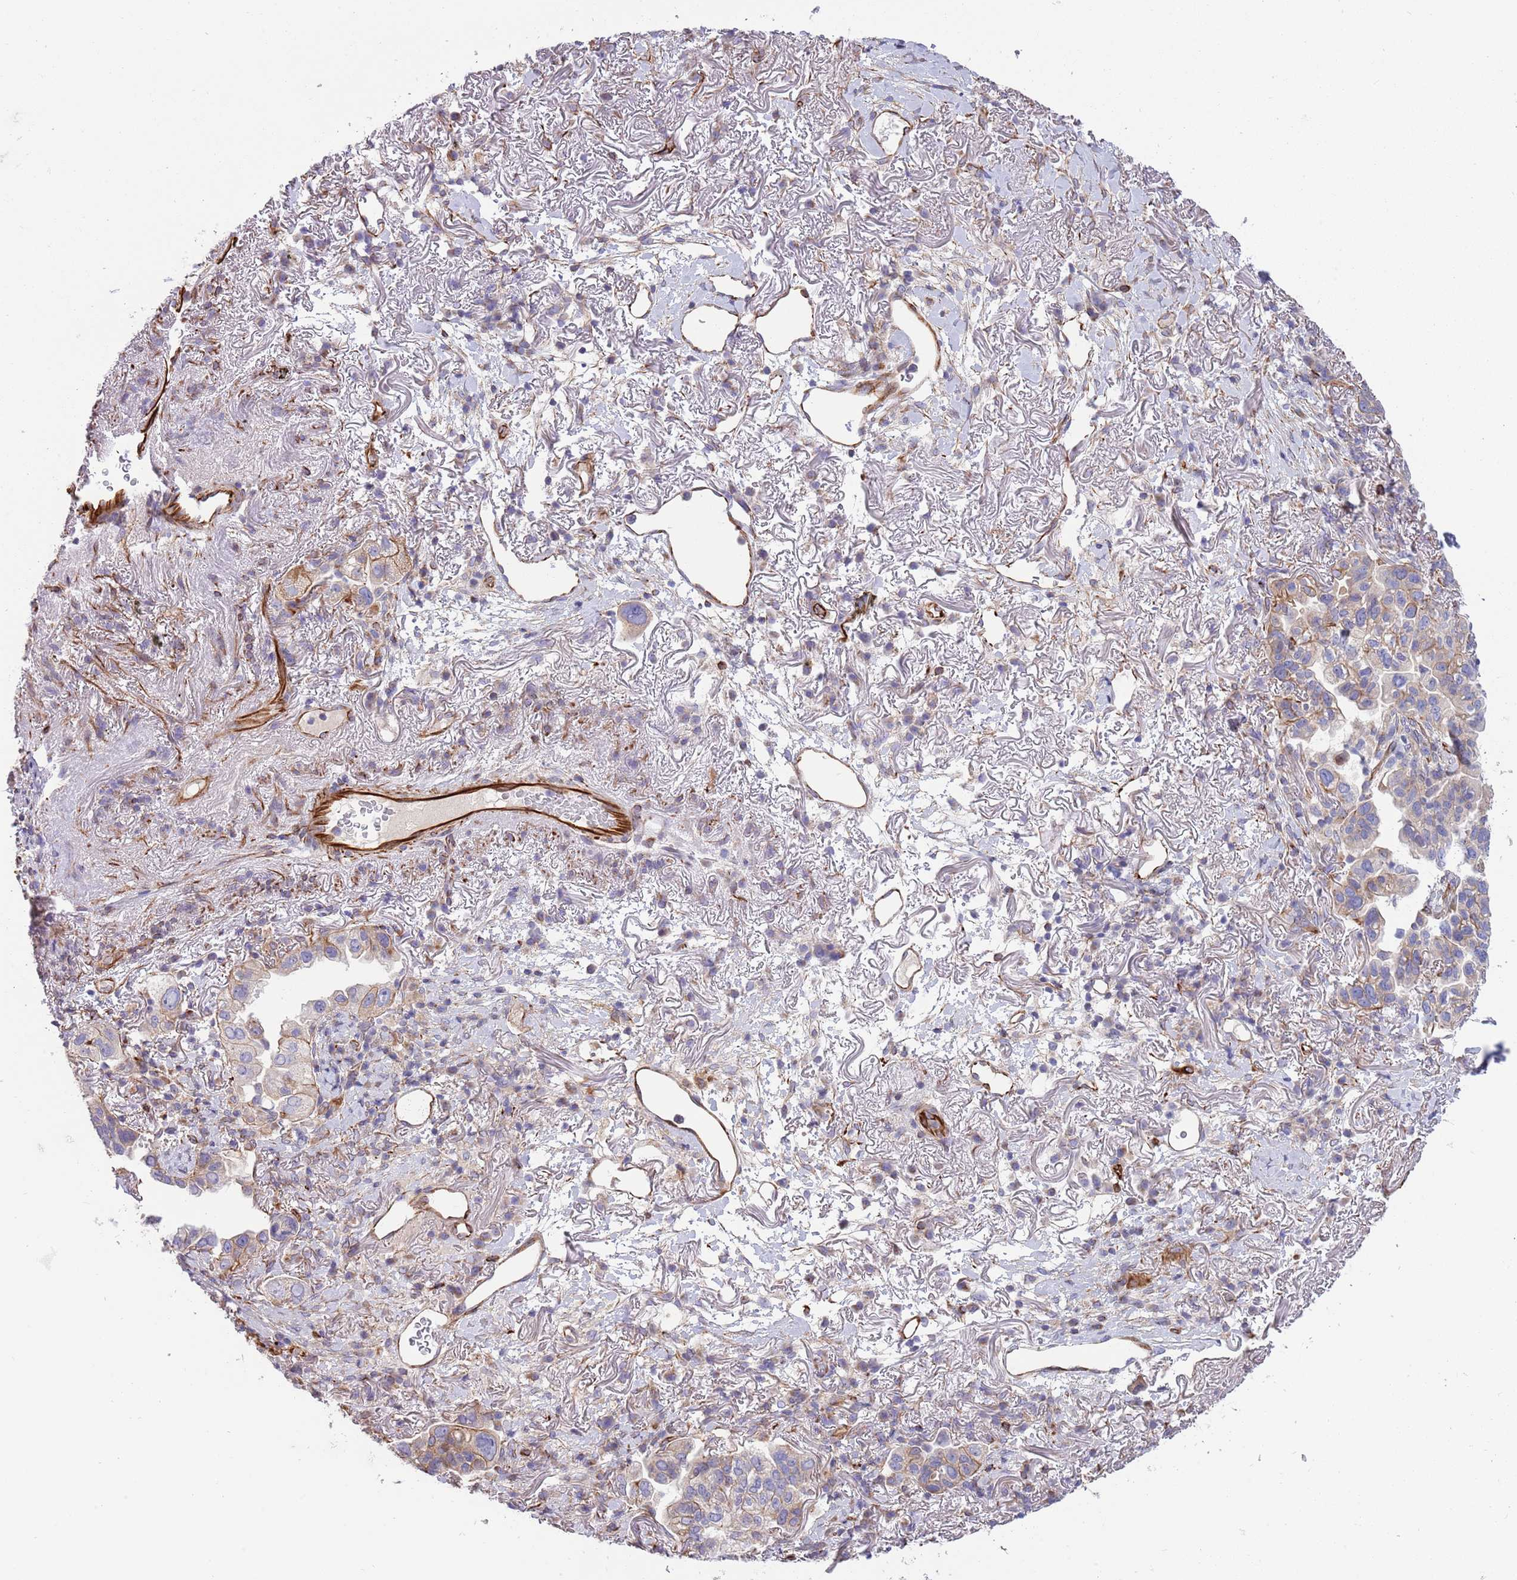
{"staining": {"intensity": "weak", "quantity": "25%-75%", "location": "cytoplasmic/membranous"}, "tissue": "lung cancer", "cell_type": "Tumor cells", "image_type": "cancer", "snomed": [{"axis": "morphology", "description": "Adenocarcinoma, NOS"}, {"axis": "topography", "description": "Lung"}], "caption": "Brown immunohistochemical staining in lung cancer displays weak cytoplasmic/membranous expression in approximately 25%-75% of tumor cells.", "gene": "MOGAT1", "patient": {"sex": "female", "age": 69}}